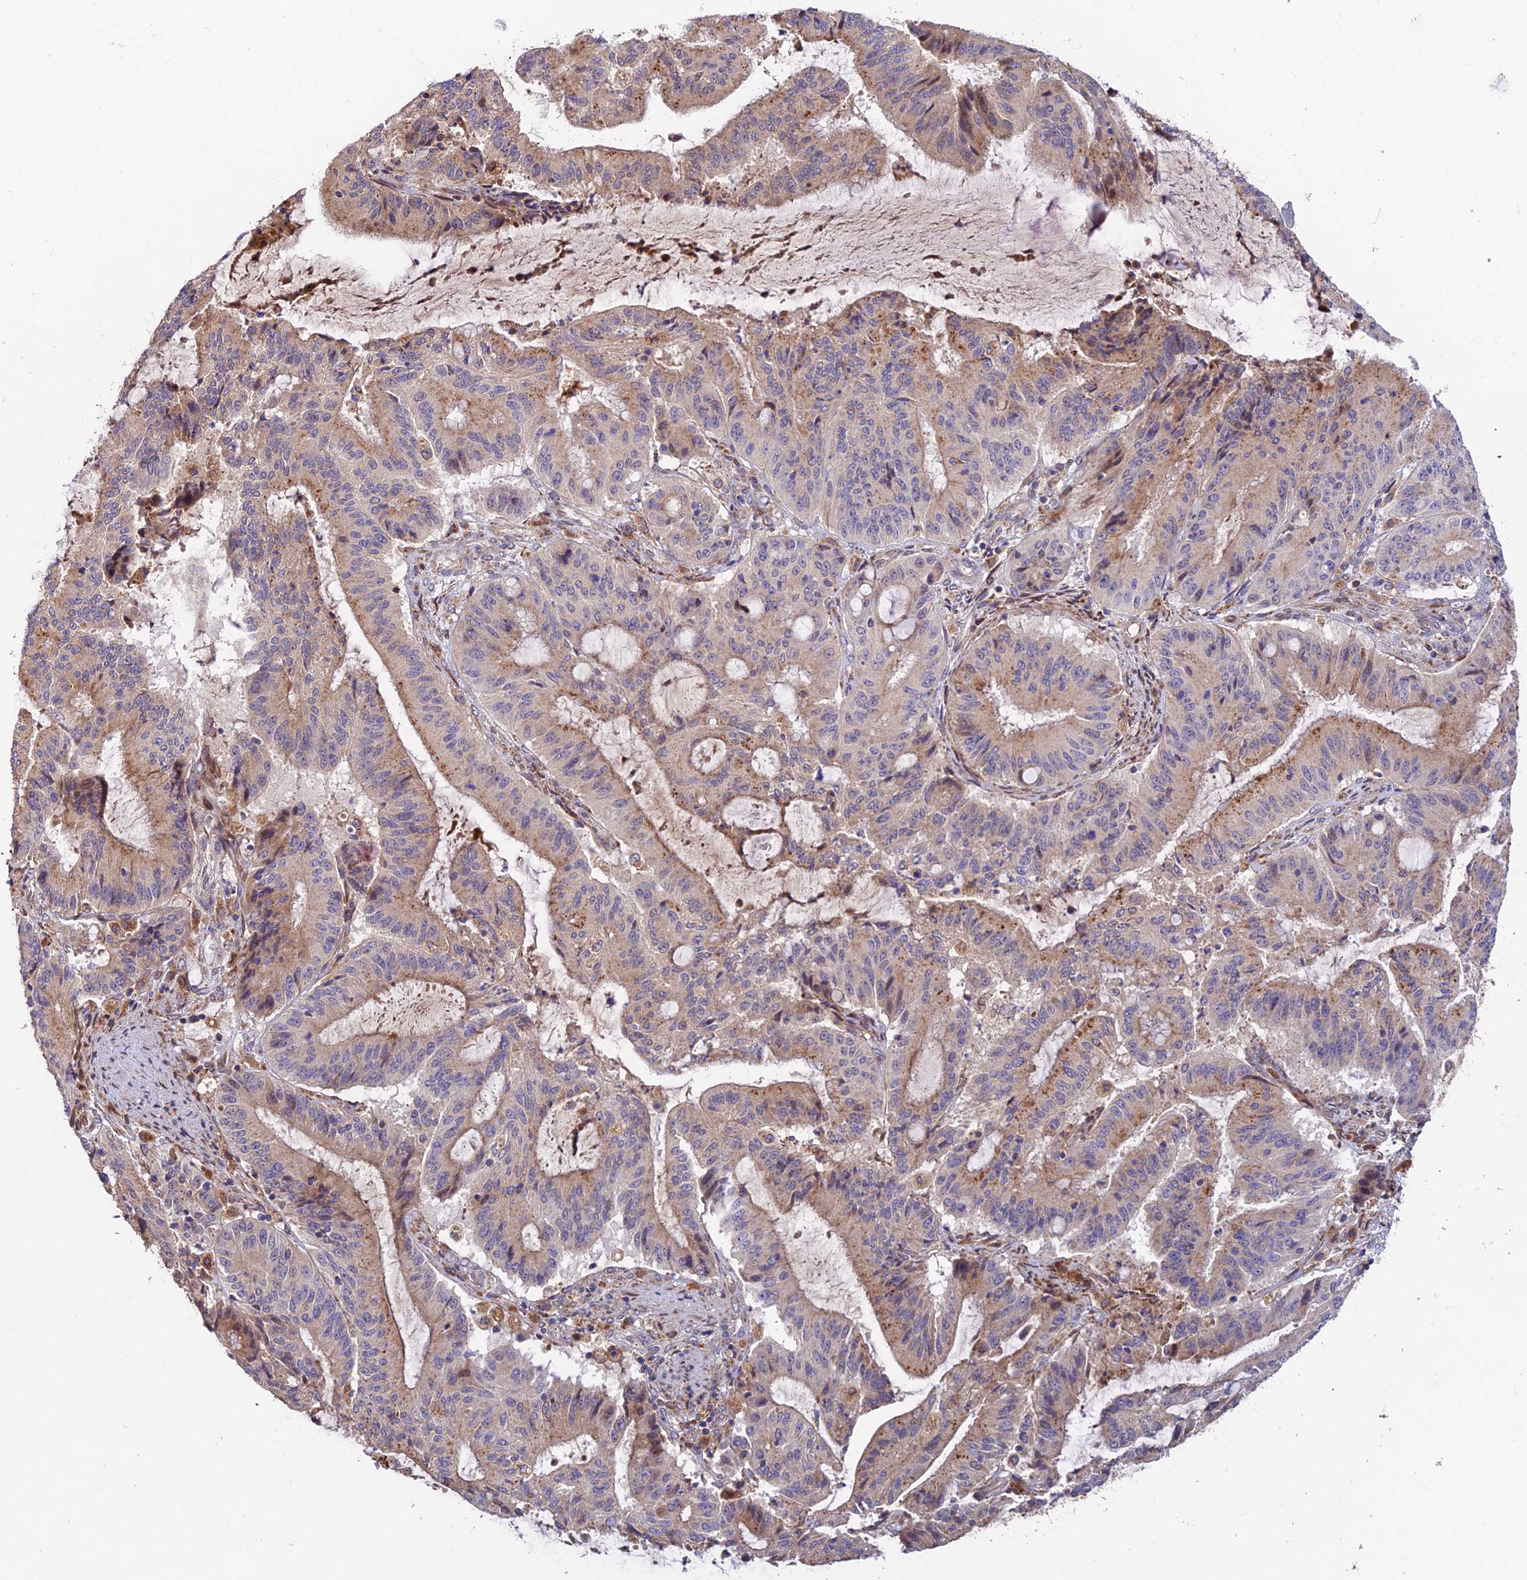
{"staining": {"intensity": "weak", "quantity": "25%-75%", "location": "cytoplasmic/membranous"}, "tissue": "liver cancer", "cell_type": "Tumor cells", "image_type": "cancer", "snomed": [{"axis": "morphology", "description": "Normal tissue, NOS"}, {"axis": "morphology", "description": "Cholangiocarcinoma"}, {"axis": "topography", "description": "Liver"}, {"axis": "topography", "description": "Peripheral nerve tissue"}], "caption": "Immunohistochemical staining of liver cancer shows low levels of weak cytoplasmic/membranous staining in about 25%-75% of tumor cells.", "gene": "FUOM", "patient": {"sex": "female", "age": 73}}